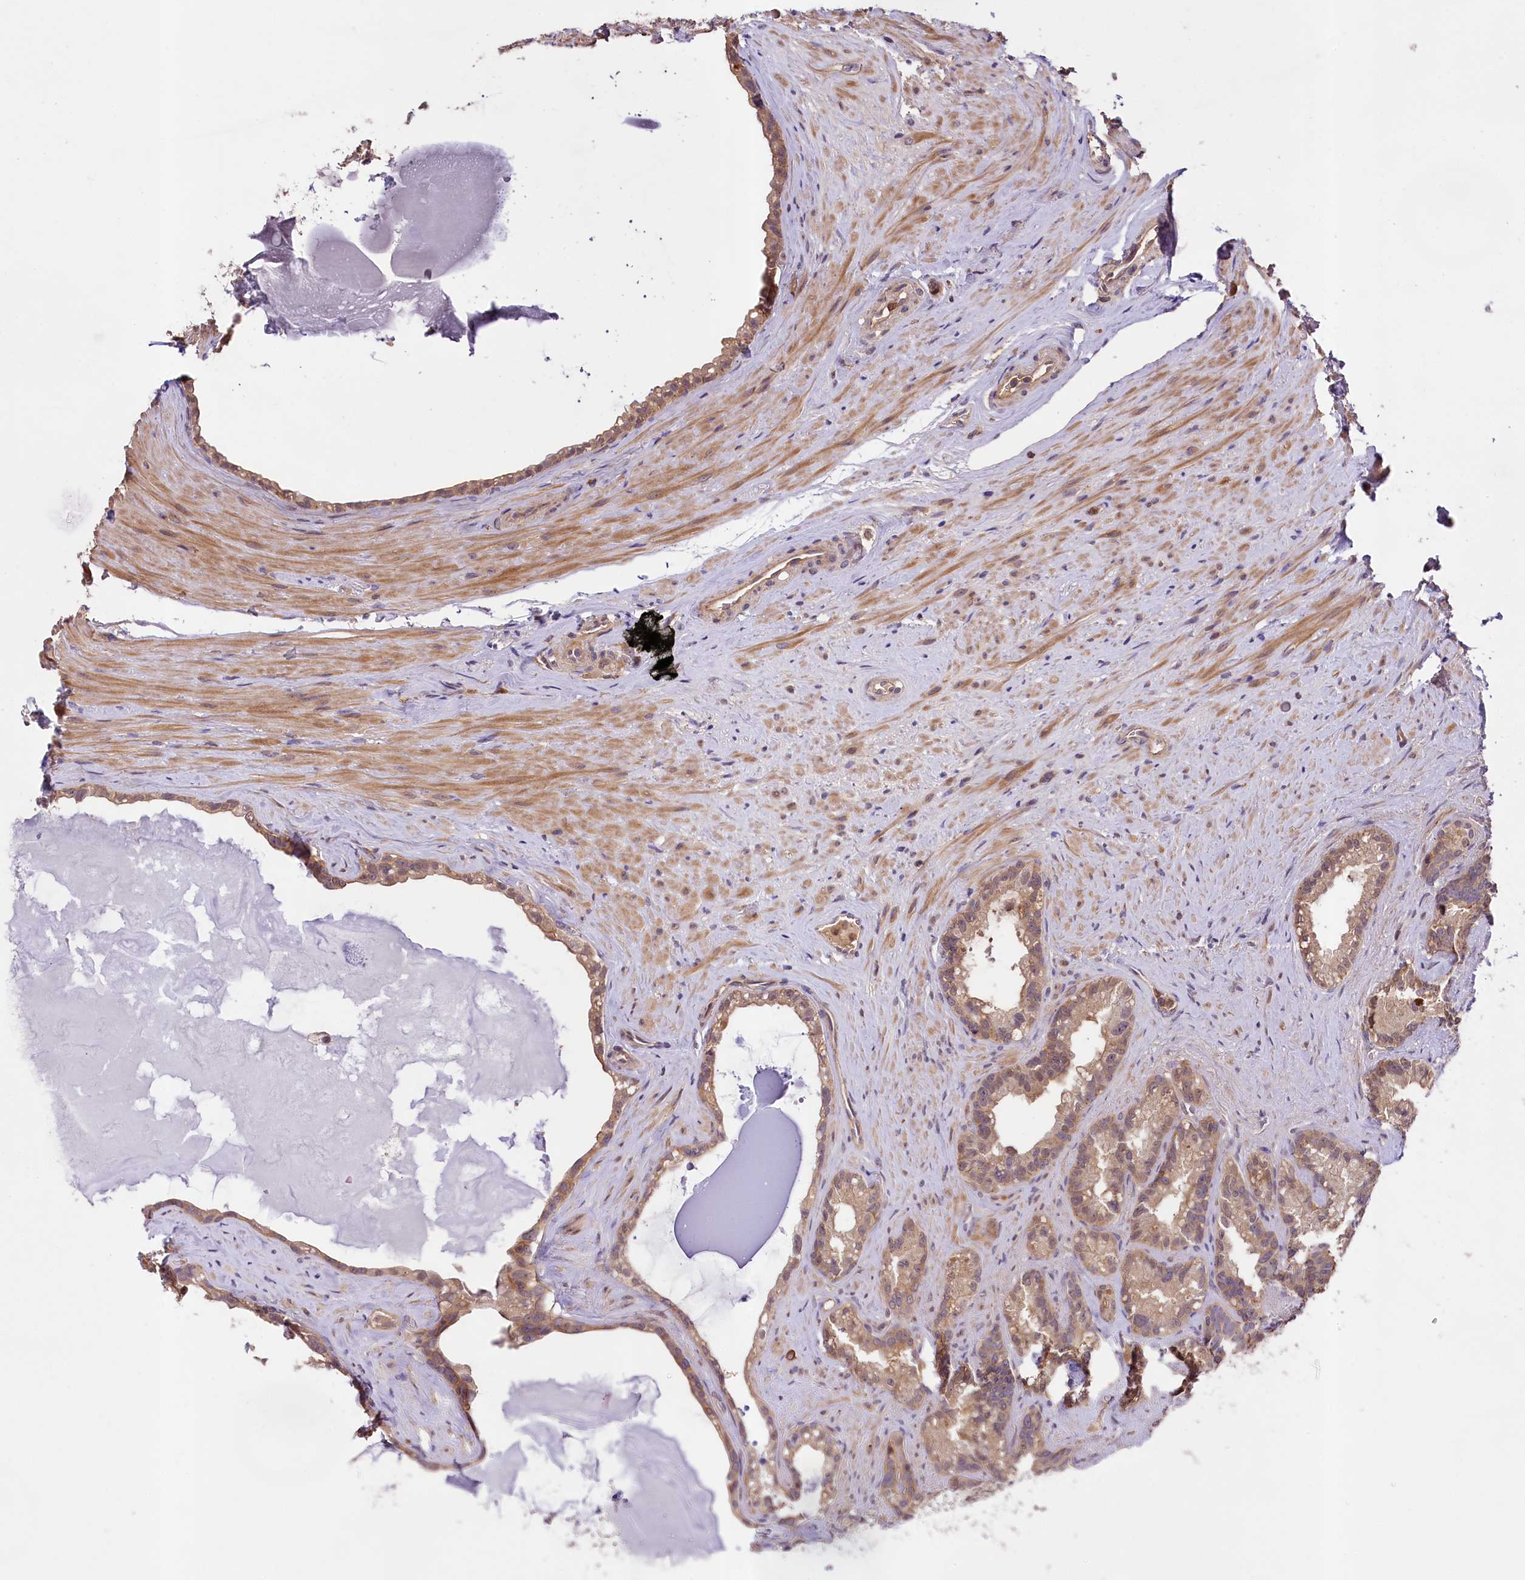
{"staining": {"intensity": "weak", "quantity": "25%-75%", "location": "cytoplasmic/membranous,nuclear"}, "tissue": "seminal vesicle", "cell_type": "Glandular cells", "image_type": "normal", "snomed": [{"axis": "morphology", "description": "Normal tissue, NOS"}, {"axis": "topography", "description": "Prostate"}, {"axis": "topography", "description": "Seminal veicle"}], "caption": "Immunohistochemistry (IHC) micrograph of unremarkable seminal vesicle stained for a protein (brown), which exhibits low levels of weak cytoplasmic/membranous,nuclear positivity in about 25%-75% of glandular cells.", "gene": "SKIDA1", "patient": {"sex": "male", "age": 79}}